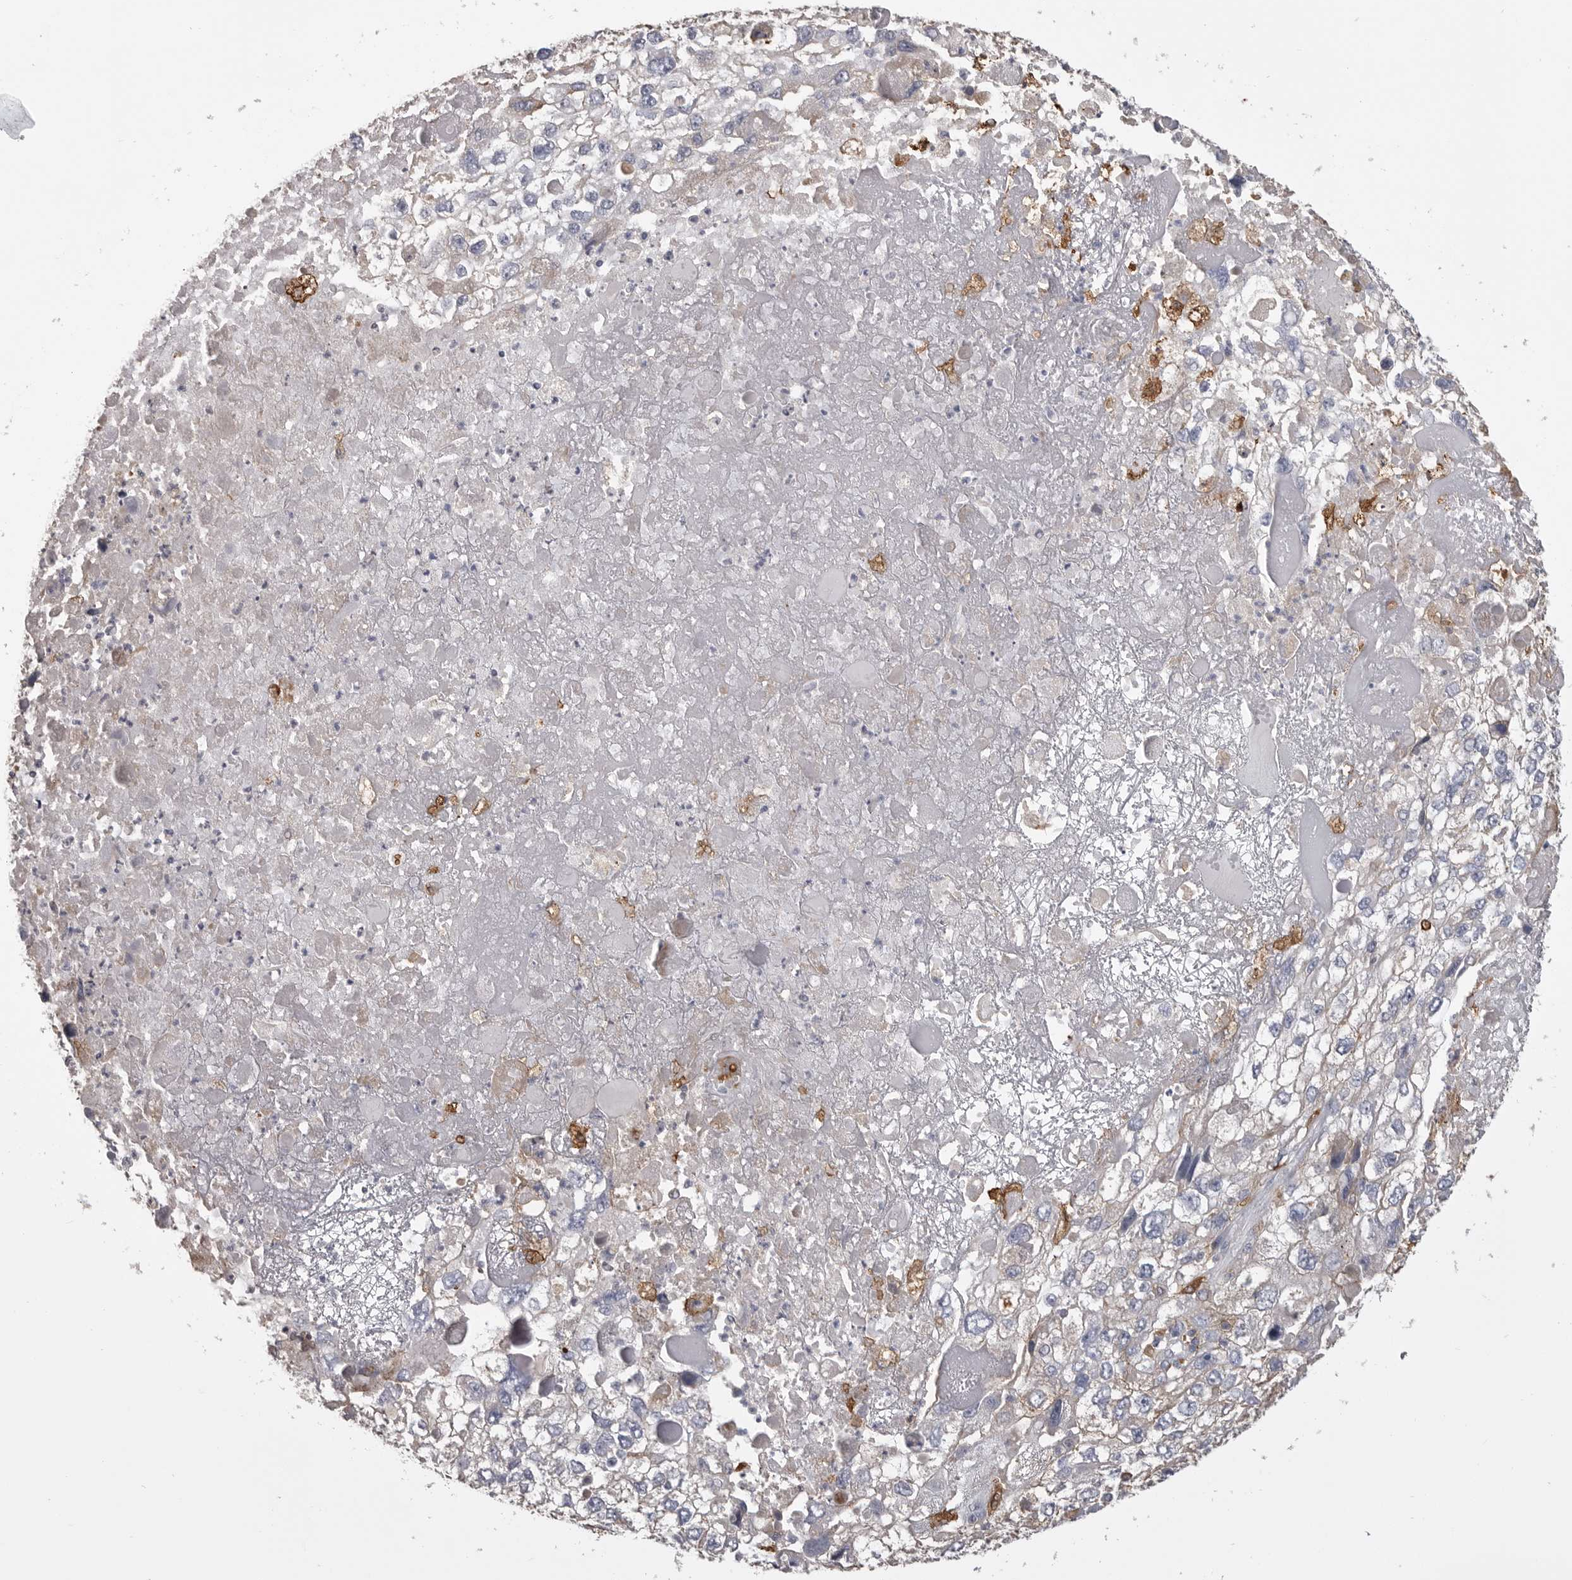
{"staining": {"intensity": "negative", "quantity": "none", "location": "none"}, "tissue": "endometrial cancer", "cell_type": "Tumor cells", "image_type": "cancer", "snomed": [{"axis": "morphology", "description": "Adenocarcinoma, NOS"}, {"axis": "topography", "description": "Endometrium"}], "caption": "Endometrial adenocarcinoma stained for a protein using immunohistochemistry exhibits no staining tumor cells.", "gene": "CMTM6", "patient": {"sex": "female", "age": 49}}